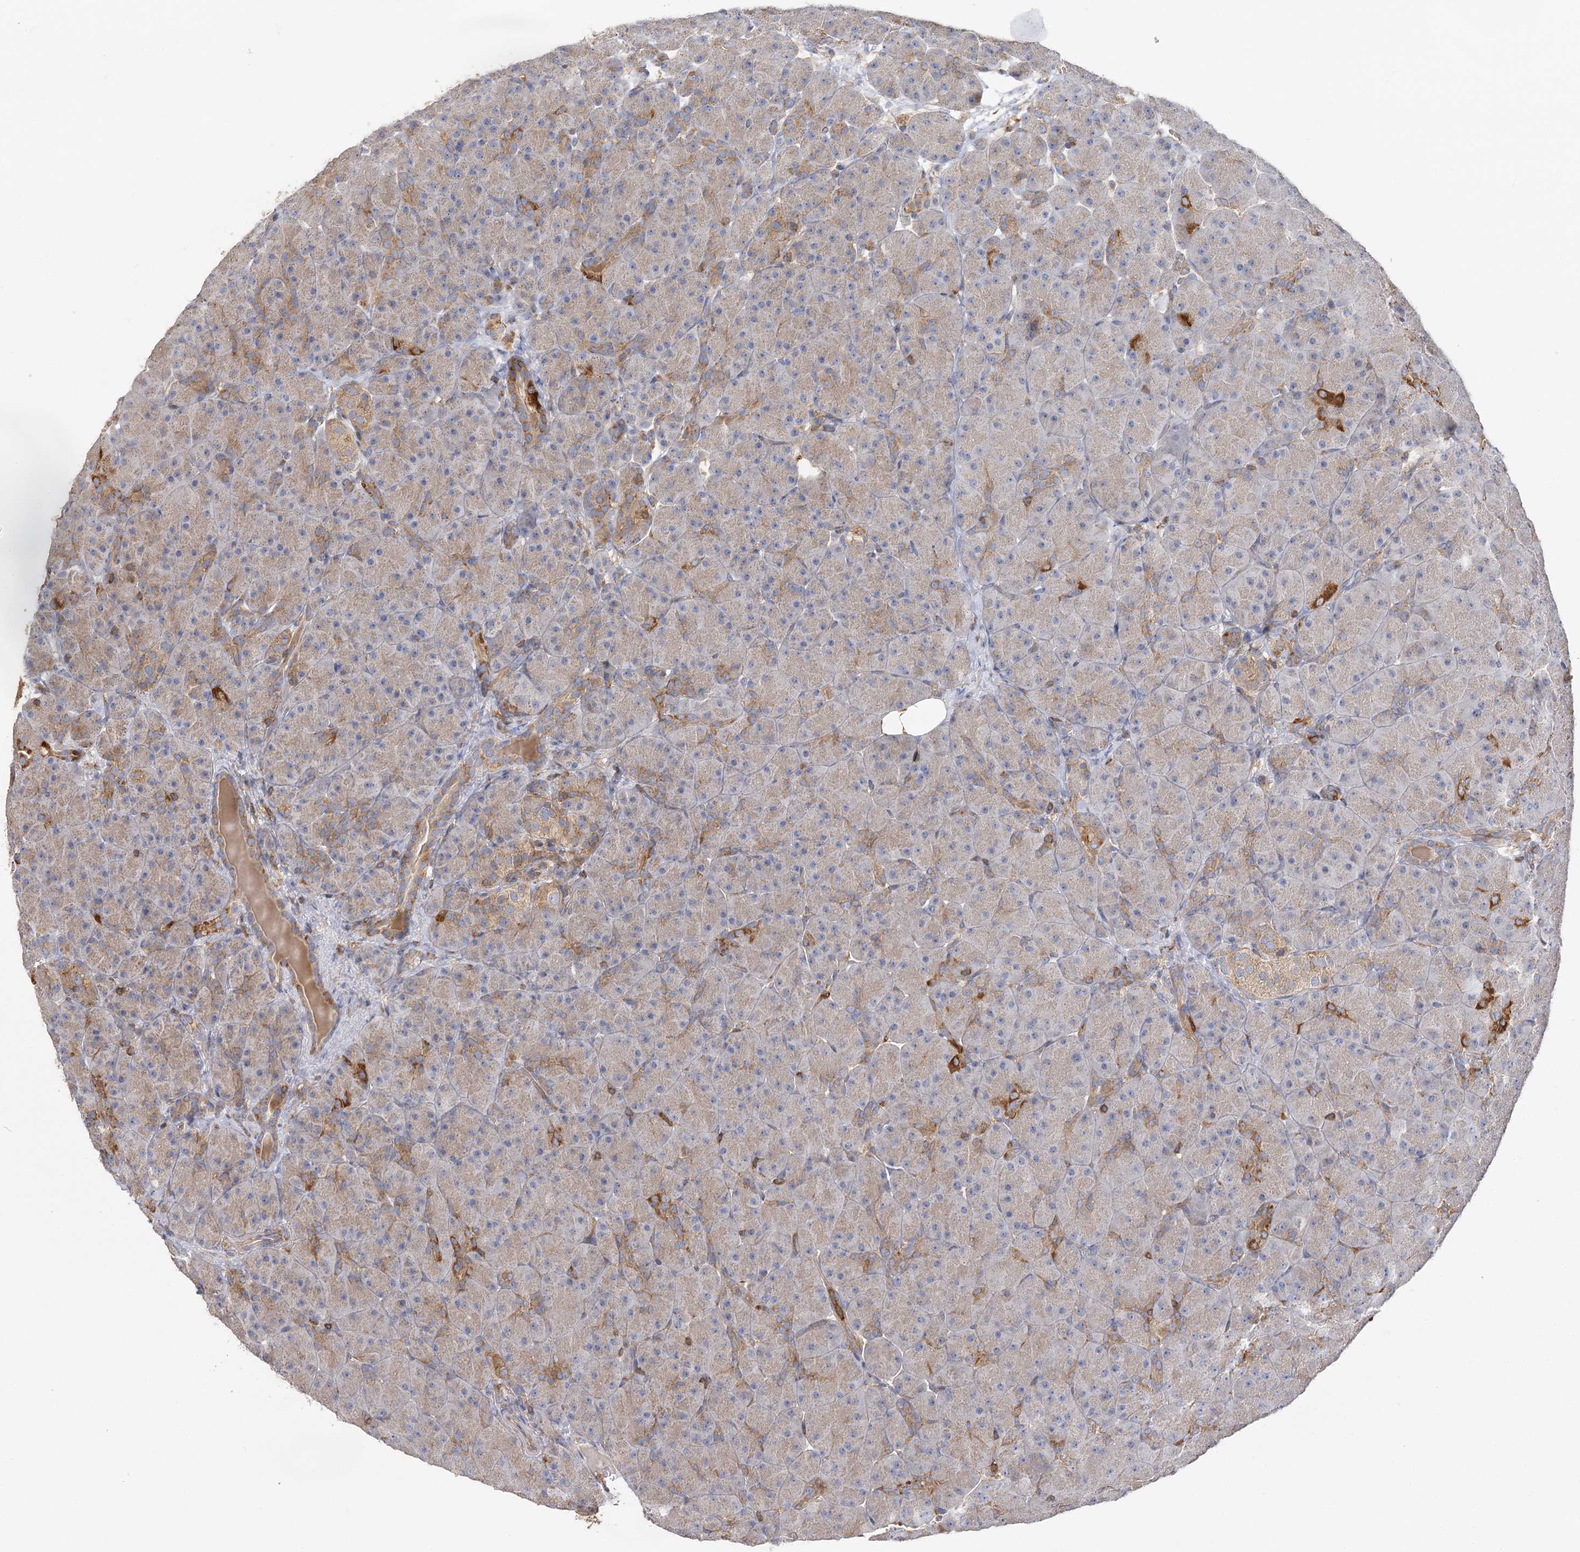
{"staining": {"intensity": "moderate", "quantity": "<25%", "location": "cytoplasmic/membranous"}, "tissue": "pancreas", "cell_type": "Exocrine glandular cells", "image_type": "normal", "snomed": [{"axis": "morphology", "description": "Normal tissue, NOS"}, {"axis": "topography", "description": "Pancreas"}], "caption": "Pancreas stained with DAB immunohistochemistry demonstrates low levels of moderate cytoplasmic/membranous expression in approximately <25% of exocrine glandular cells.", "gene": "SEC24B", "patient": {"sex": "male", "age": 66}}